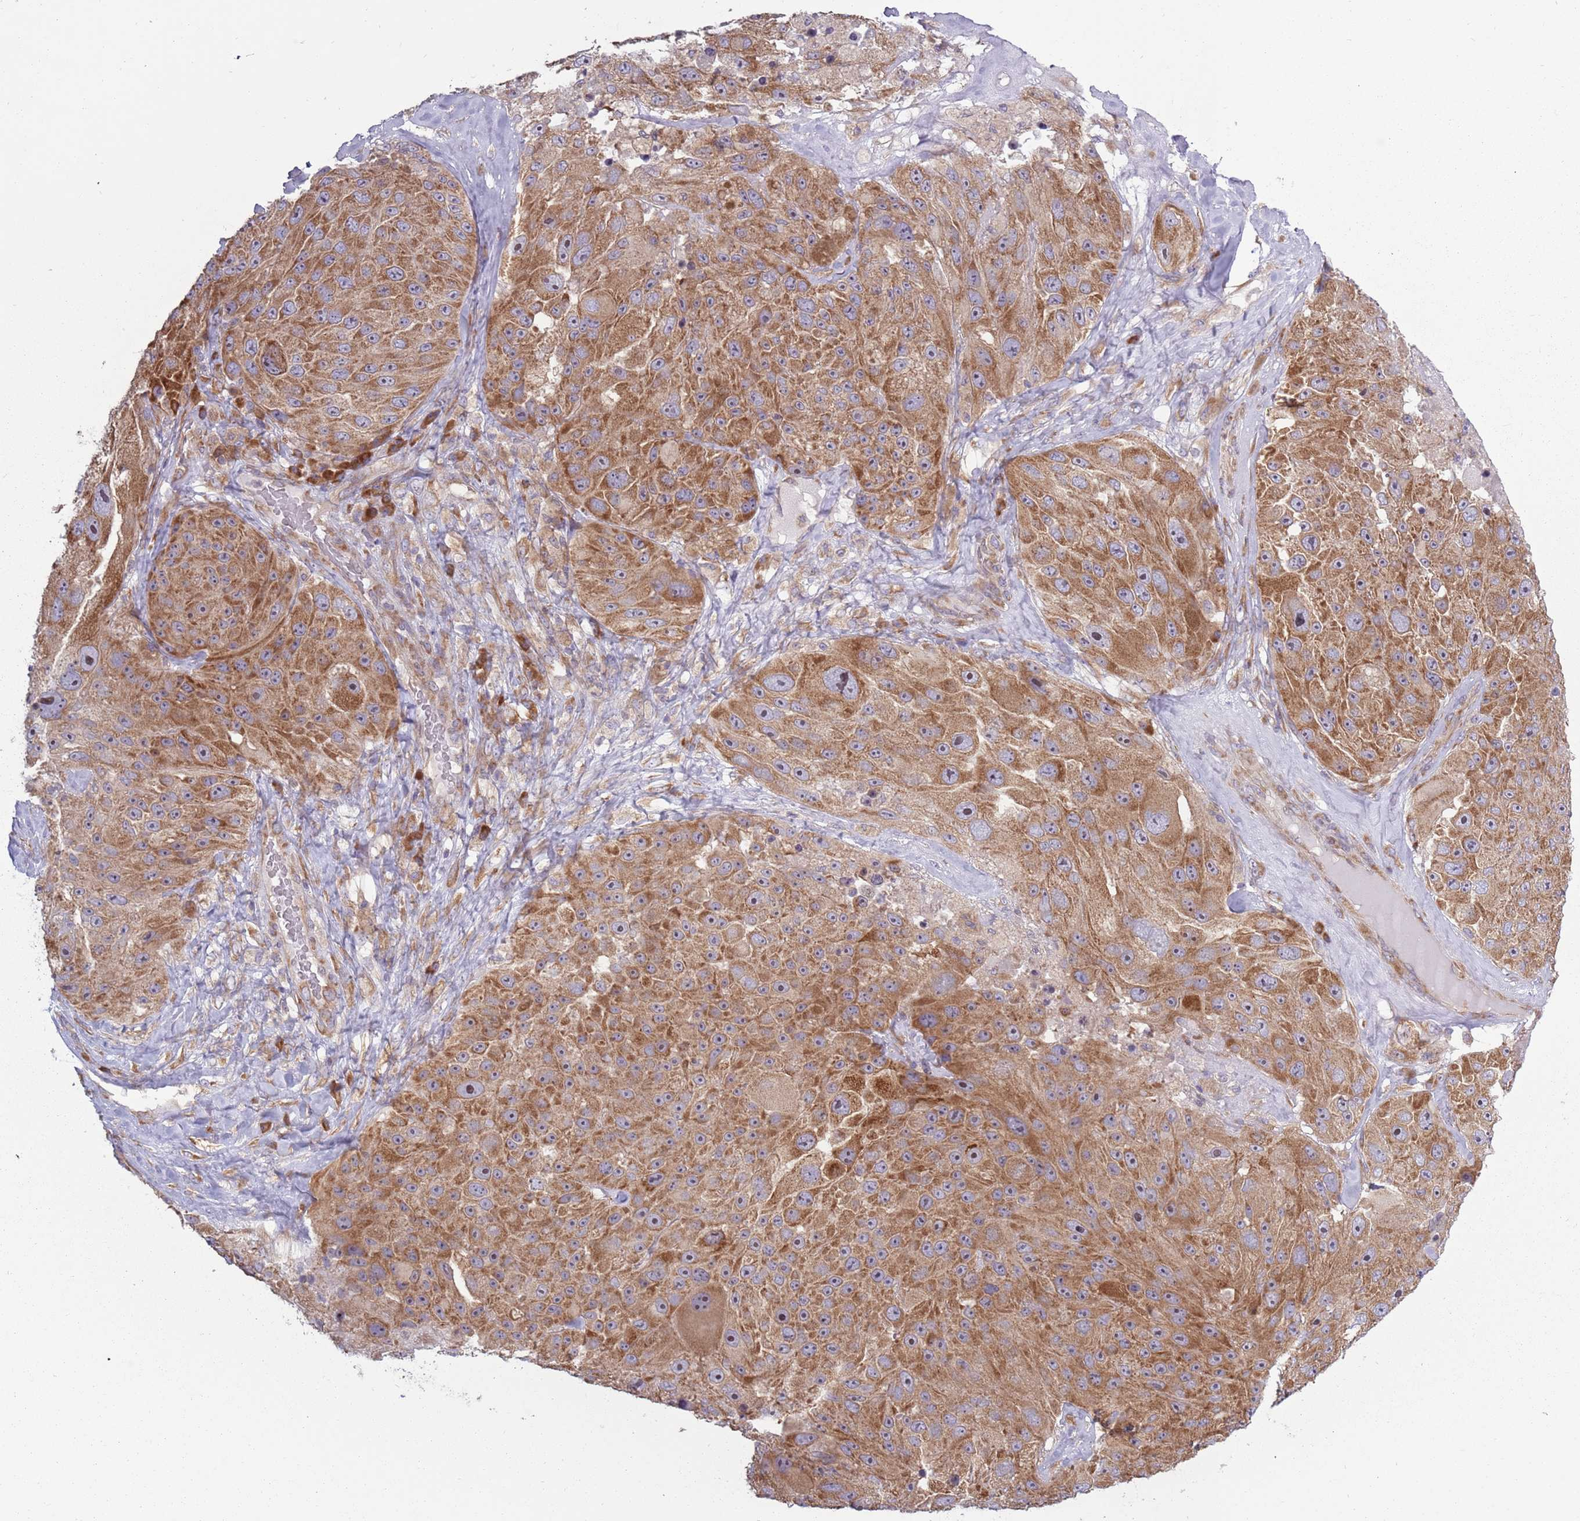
{"staining": {"intensity": "moderate", "quantity": ">75%", "location": "cytoplasmic/membranous,nuclear"}, "tissue": "melanoma", "cell_type": "Tumor cells", "image_type": "cancer", "snomed": [{"axis": "morphology", "description": "Malignant melanoma, Metastatic site"}, {"axis": "topography", "description": "Lymph node"}], "caption": "Moderate cytoplasmic/membranous and nuclear staining for a protein is appreciated in about >75% of tumor cells of malignant melanoma (metastatic site) using IHC.", "gene": "RPL17-C18orf32", "patient": {"sex": "male", "age": 62}}